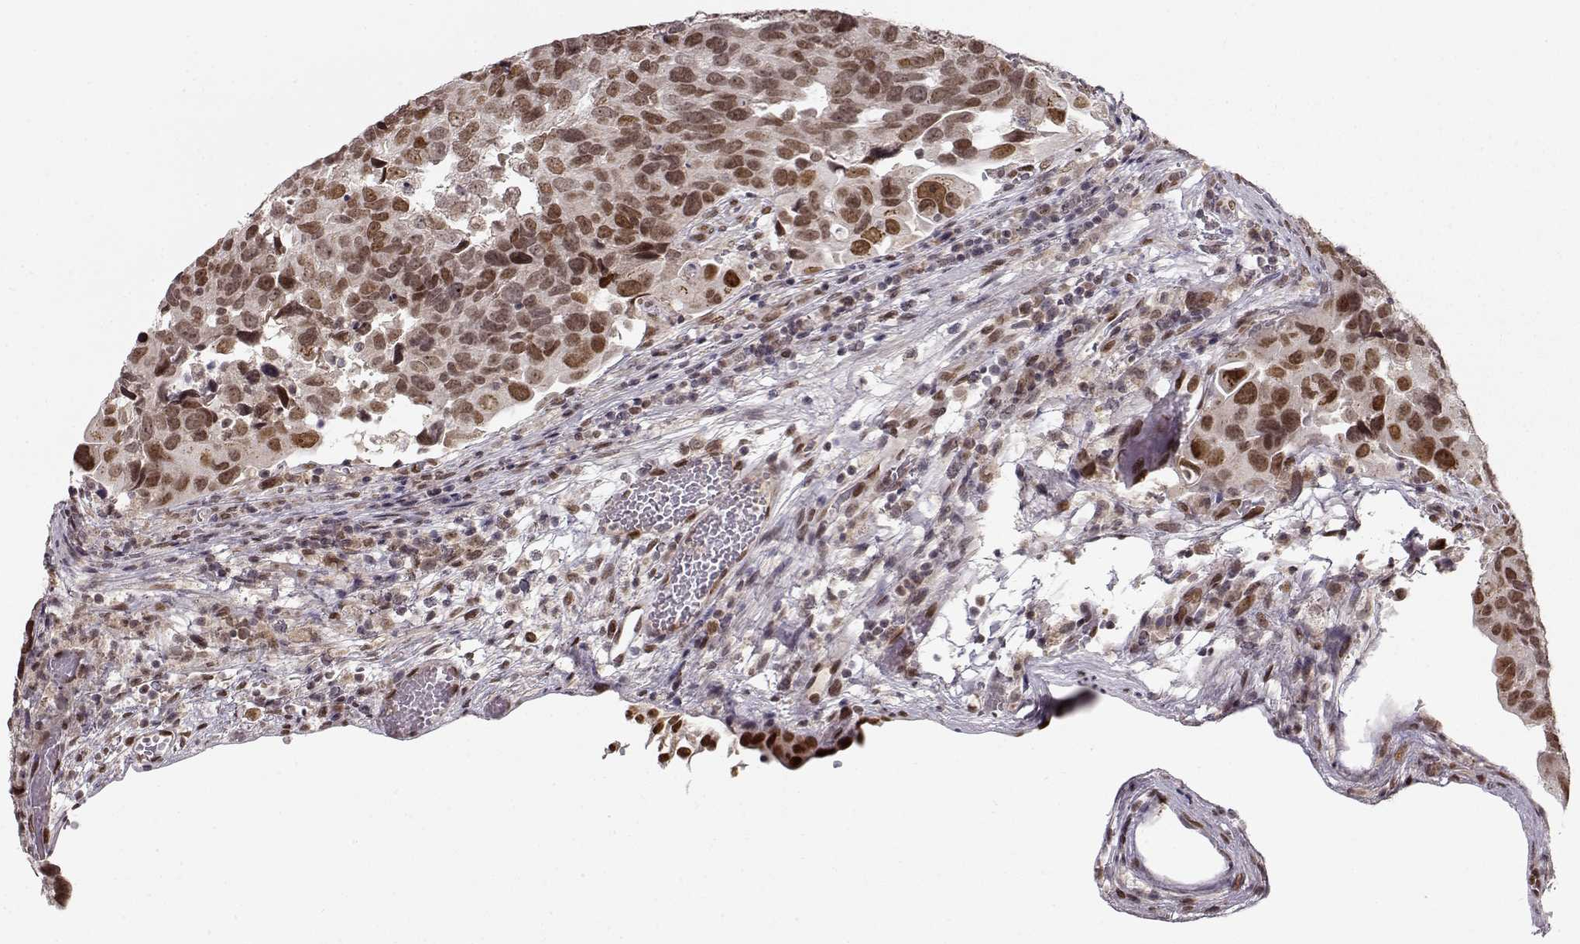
{"staining": {"intensity": "moderate", "quantity": ">75%", "location": "nuclear"}, "tissue": "urothelial cancer", "cell_type": "Tumor cells", "image_type": "cancer", "snomed": [{"axis": "morphology", "description": "Urothelial carcinoma, High grade"}, {"axis": "topography", "description": "Urinary bladder"}], "caption": "Immunohistochemistry (IHC) (DAB) staining of human urothelial cancer shows moderate nuclear protein positivity in approximately >75% of tumor cells.", "gene": "RAI1", "patient": {"sex": "male", "age": 60}}